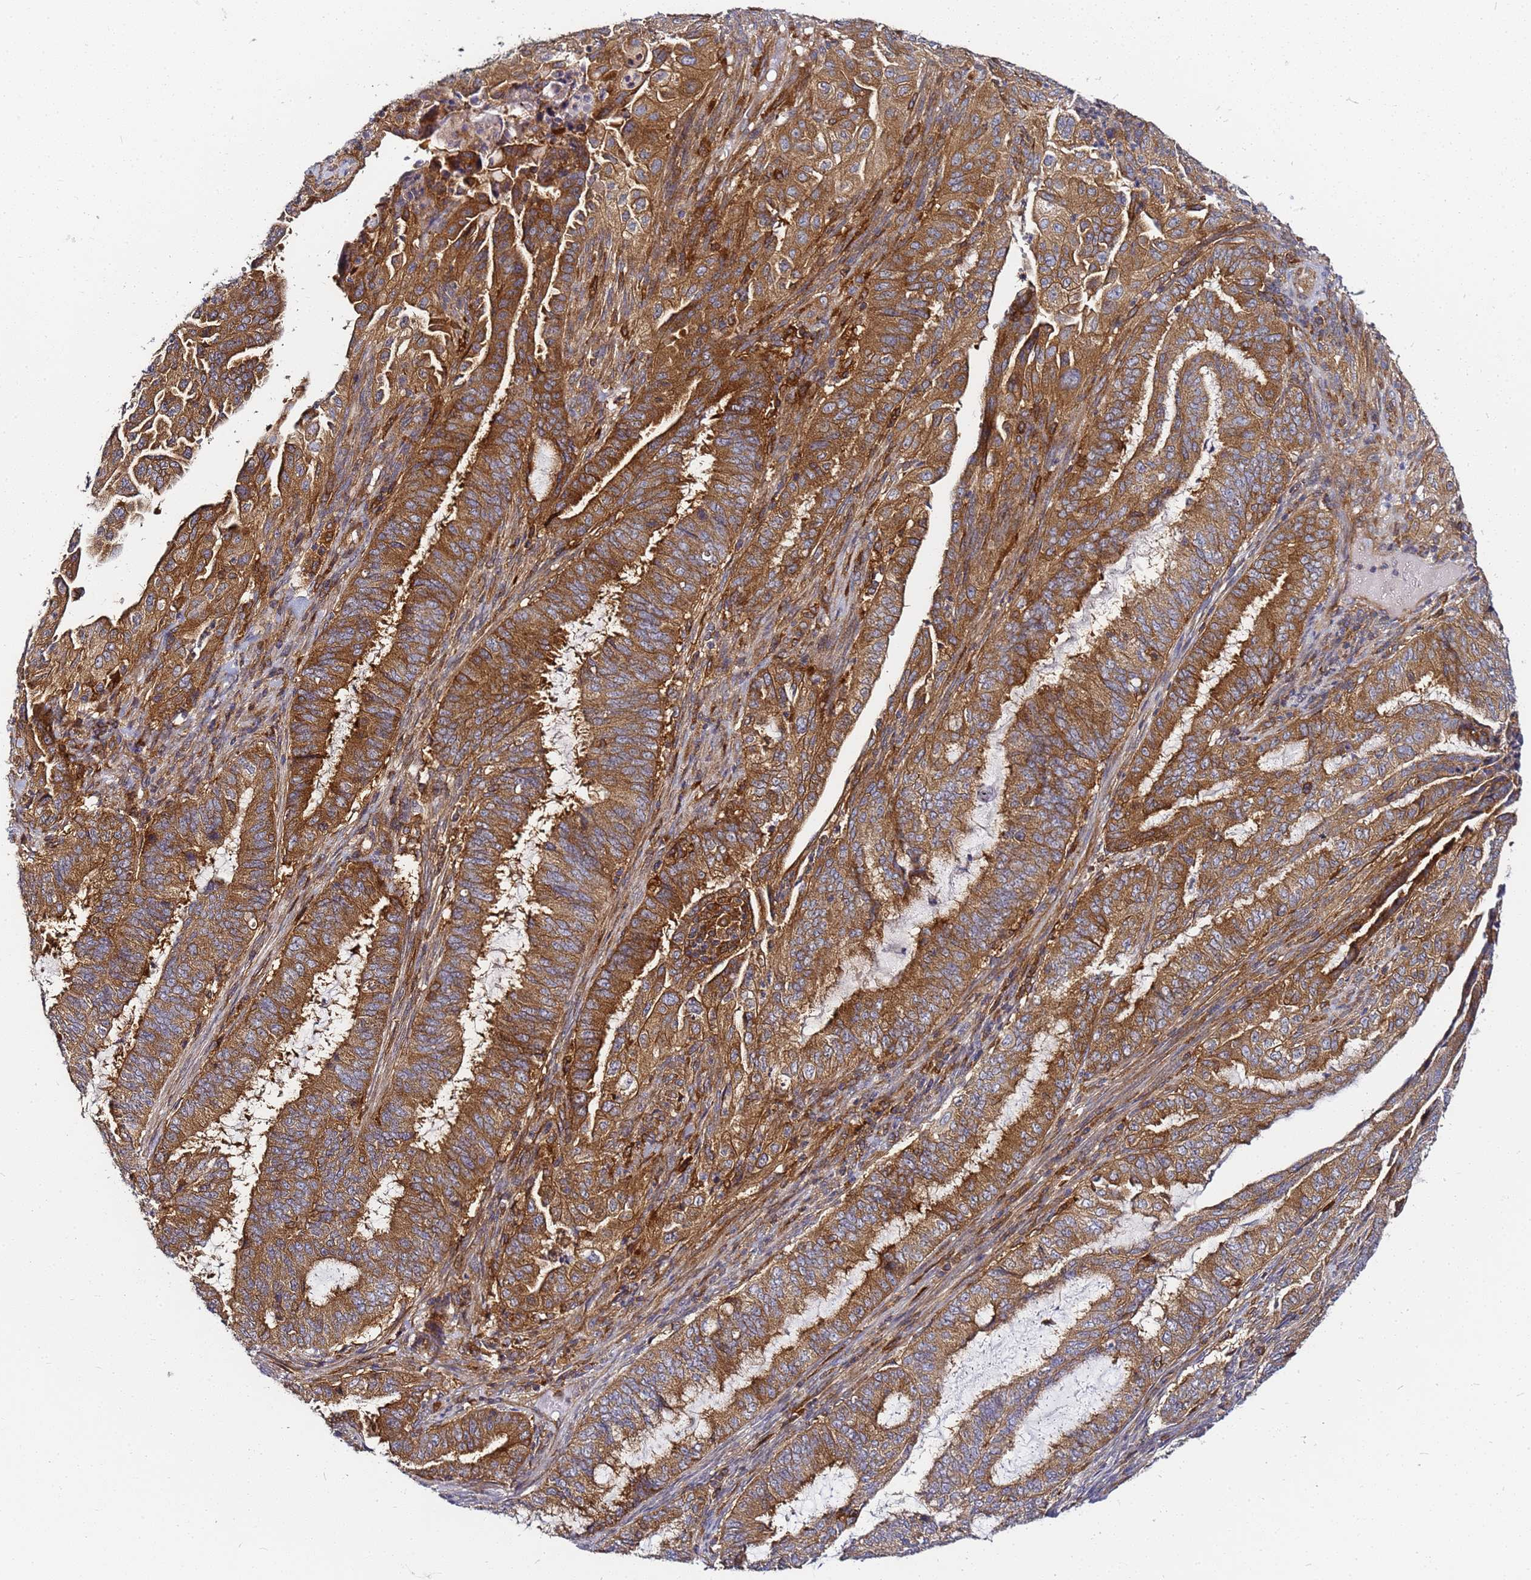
{"staining": {"intensity": "moderate", "quantity": ">75%", "location": "cytoplasmic/membranous"}, "tissue": "endometrial cancer", "cell_type": "Tumor cells", "image_type": "cancer", "snomed": [{"axis": "morphology", "description": "Adenocarcinoma, NOS"}, {"axis": "topography", "description": "Endometrium"}], "caption": "Moderate cytoplasmic/membranous protein staining is appreciated in about >75% of tumor cells in adenocarcinoma (endometrial).", "gene": "CHM", "patient": {"sex": "female", "age": 51}}